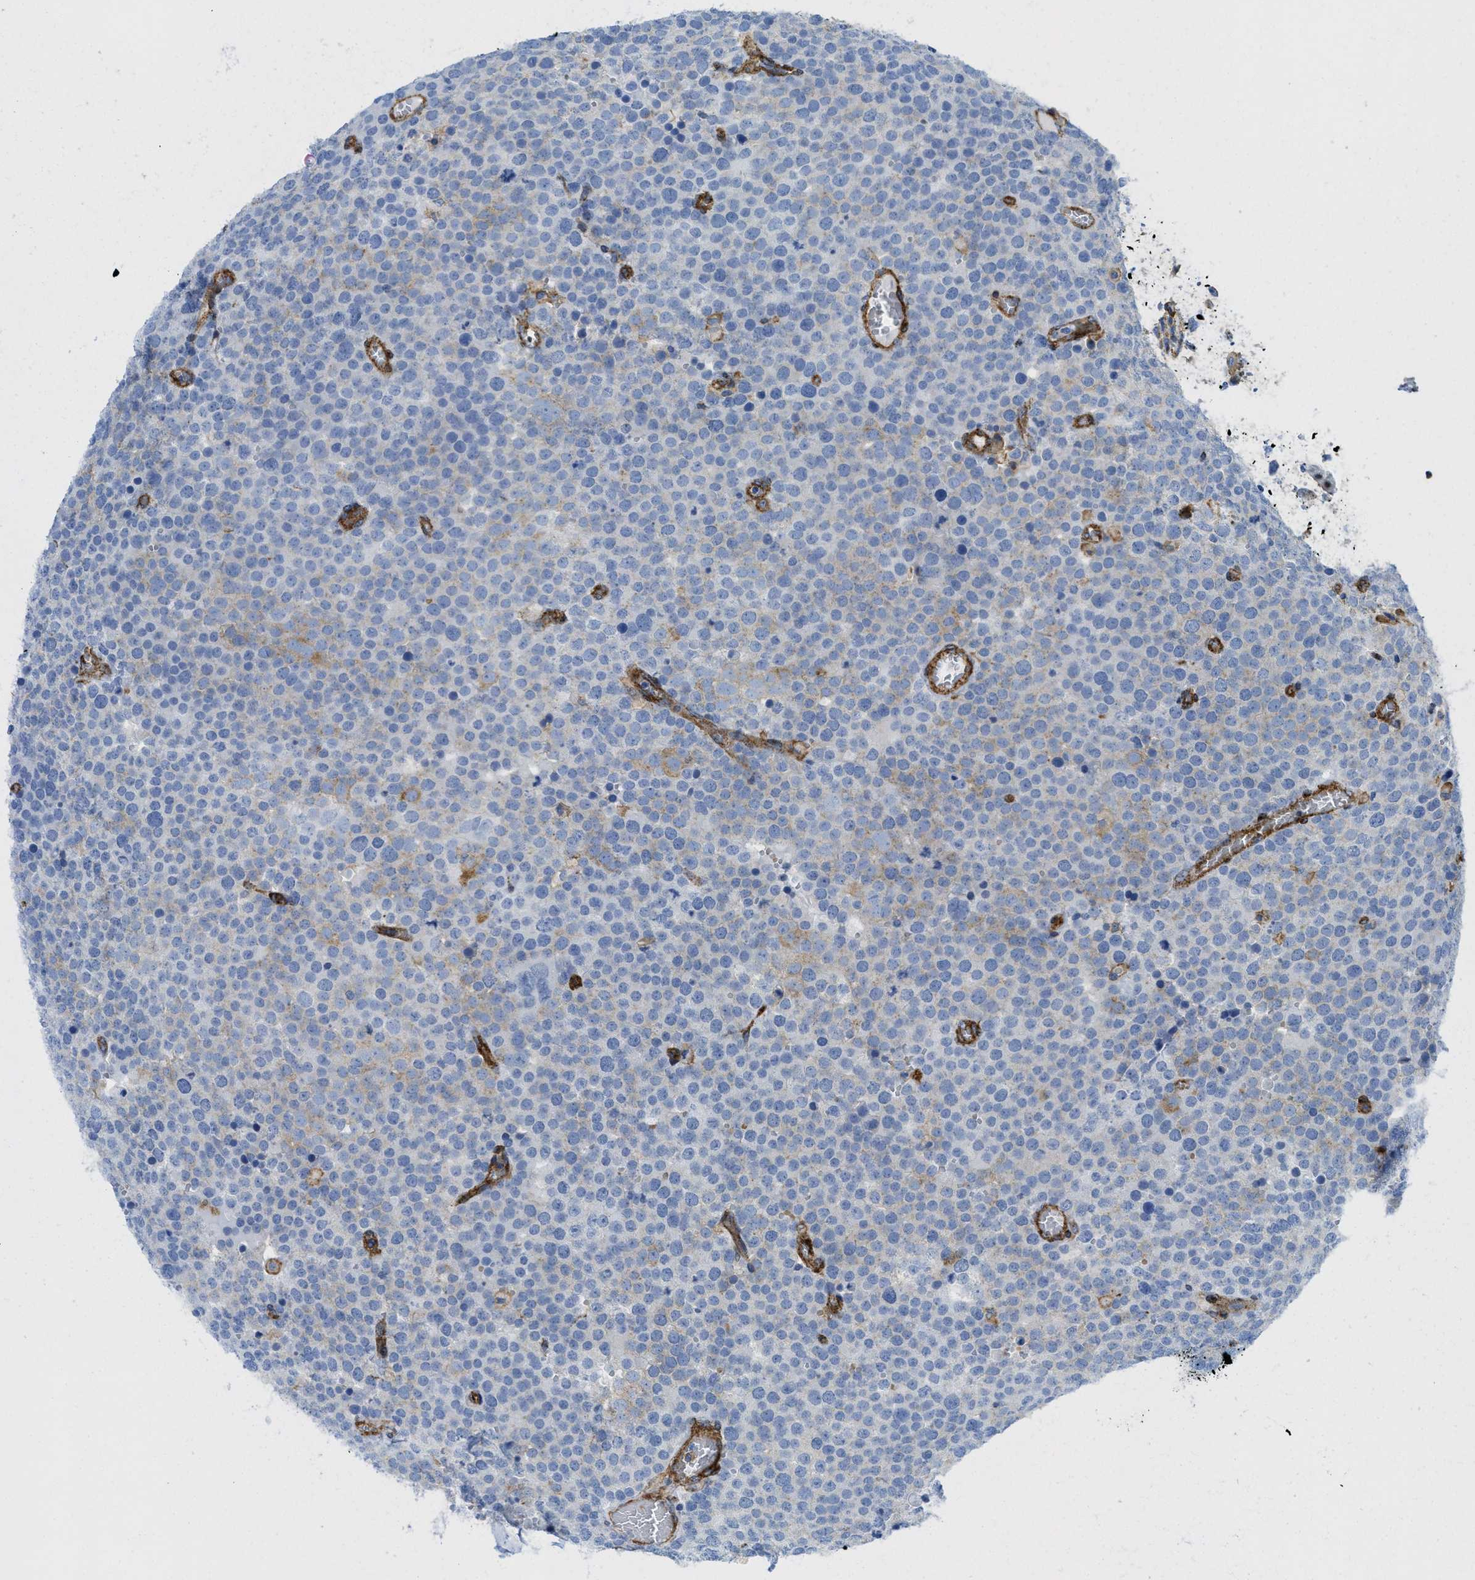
{"staining": {"intensity": "negative", "quantity": "none", "location": "none"}, "tissue": "testis cancer", "cell_type": "Tumor cells", "image_type": "cancer", "snomed": [{"axis": "morphology", "description": "Normal tissue, NOS"}, {"axis": "morphology", "description": "Seminoma, NOS"}, {"axis": "topography", "description": "Testis"}], "caption": "Immunohistochemistry (IHC) of human testis seminoma displays no expression in tumor cells. (DAB (3,3'-diaminobenzidine) immunohistochemistry with hematoxylin counter stain).", "gene": "HIP1", "patient": {"sex": "male", "age": 71}}